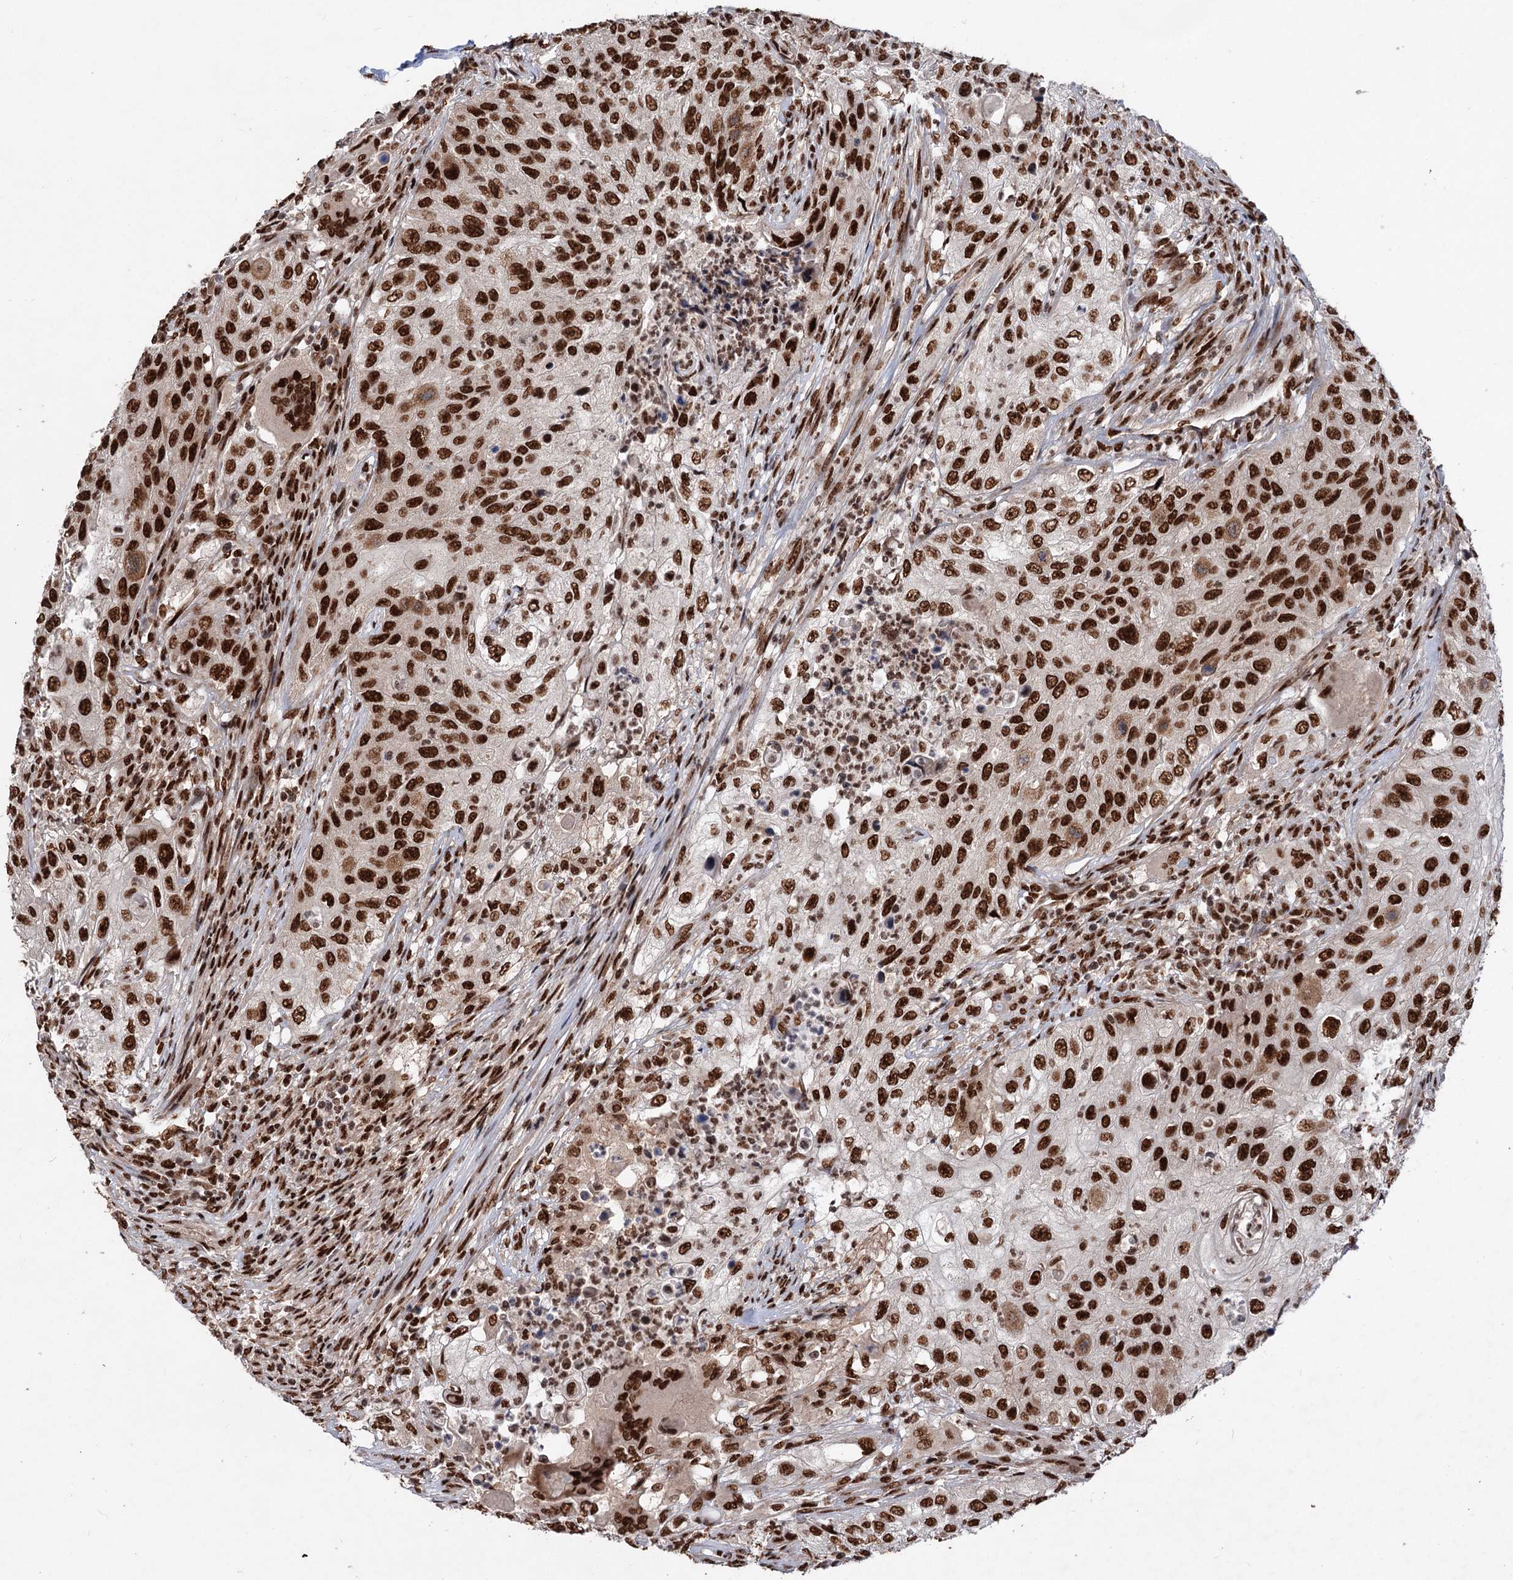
{"staining": {"intensity": "strong", "quantity": ">75%", "location": "nuclear"}, "tissue": "urothelial cancer", "cell_type": "Tumor cells", "image_type": "cancer", "snomed": [{"axis": "morphology", "description": "Urothelial carcinoma, High grade"}, {"axis": "topography", "description": "Urinary bladder"}], "caption": "Protein expression analysis of urothelial carcinoma (high-grade) reveals strong nuclear staining in about >75% of tumor cells. Using DAB (brown) and hematoxylin (blue) stains, captured at high magnification using brightfield microscopy.", "gene": "MAML1", "patient": {"sex": "female", "age": 60}}